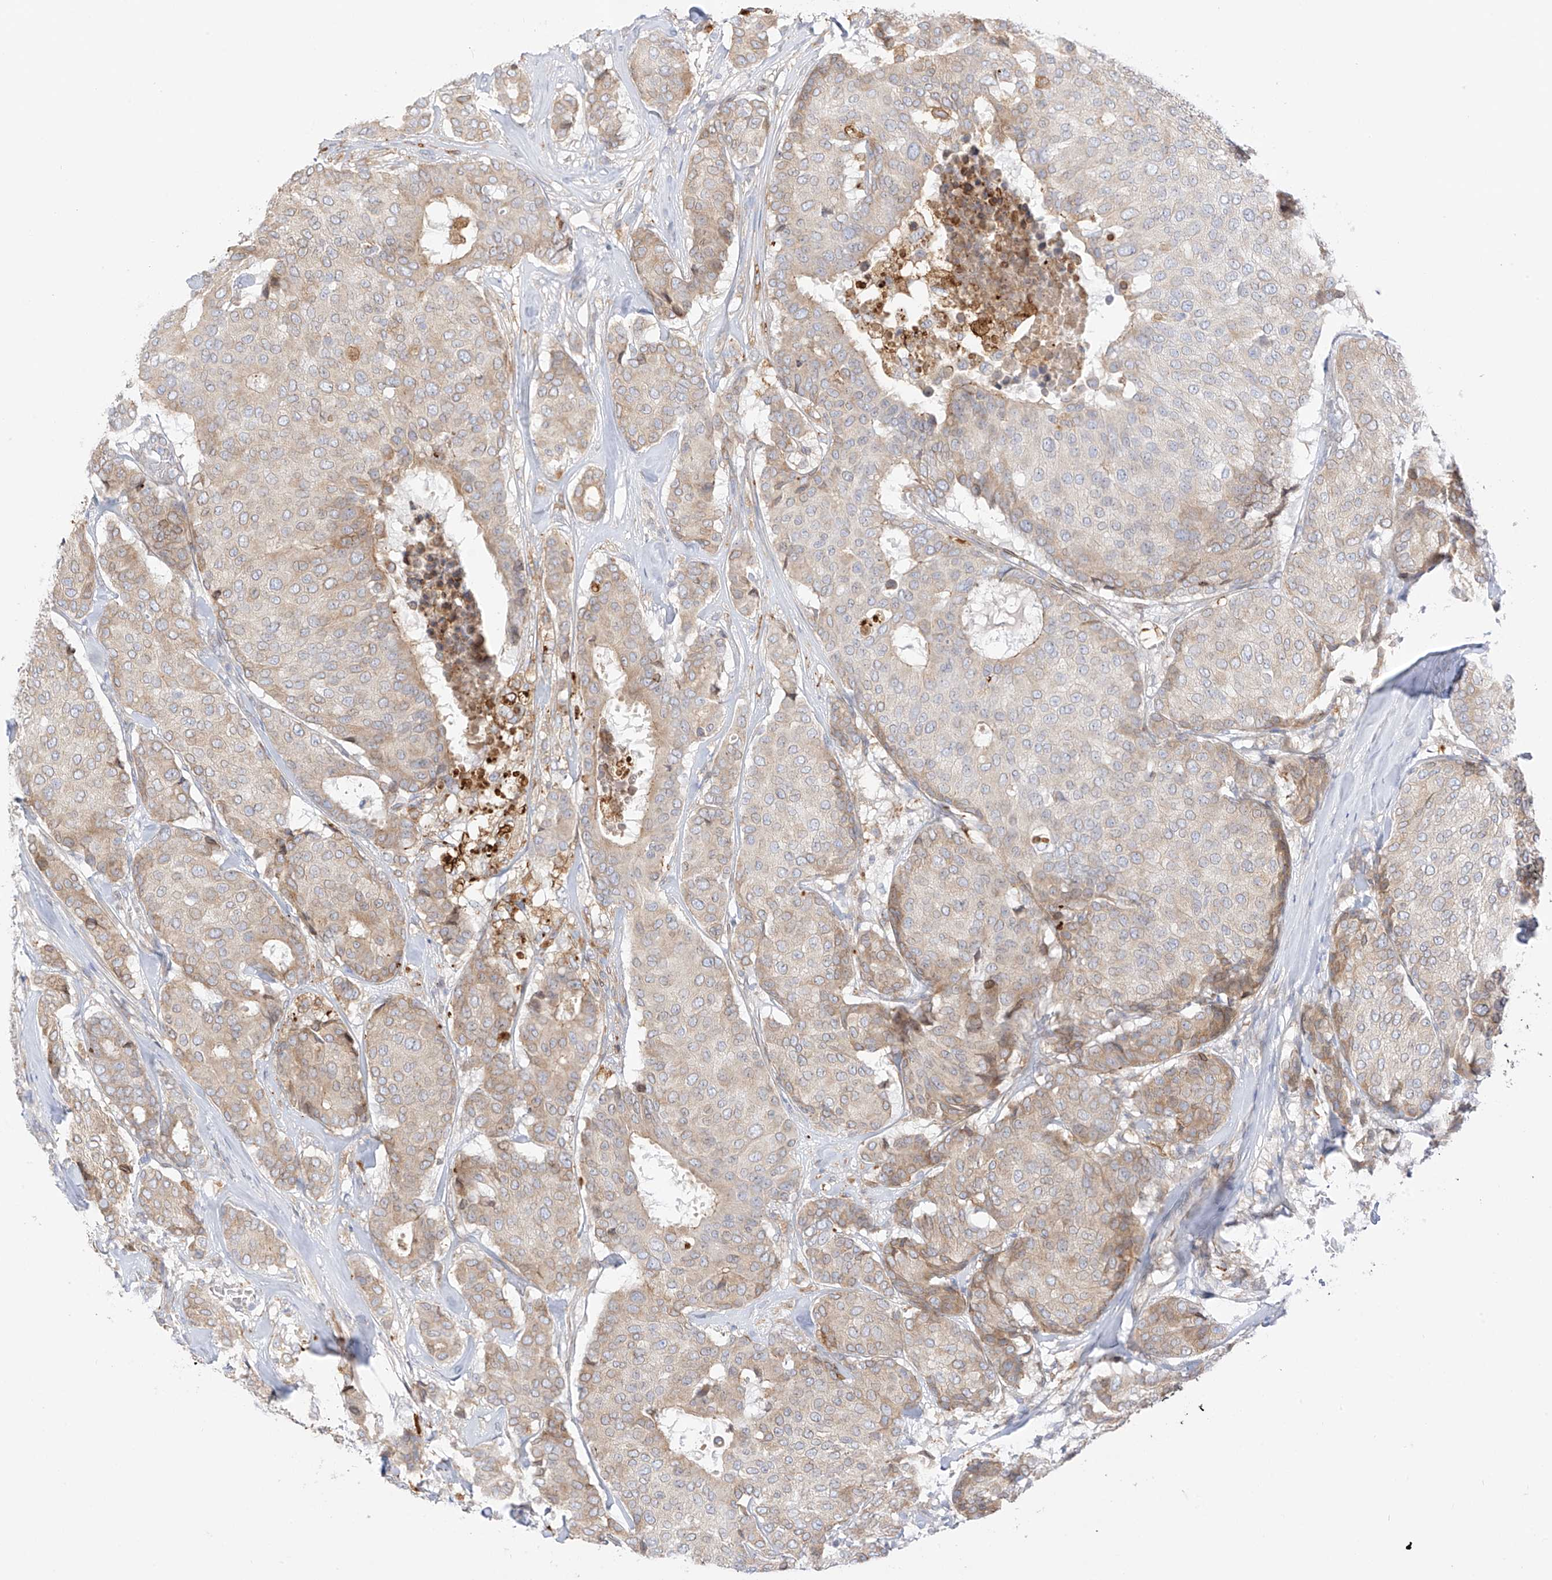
{"staining": {"intensity": "weak", "quantity": "25%-75%", "location": "cytoplasmic/membranous"}, "tissue": "breast cancer", "cell_type": "Tumor cells", "image_type": "cancer", "snomed": [{"axis": "morphology", "description": "Duct carcinoma"}, {"axis": "topography", "description": "Breast"}], "caption": "Protein staining of breast cancer tissue reveals weak cytoplasmic/membranous expression in about 25%-75% of tumor cells.", "gene": "PCYOX1", "patient": {"sex": "female", "age": 75}}